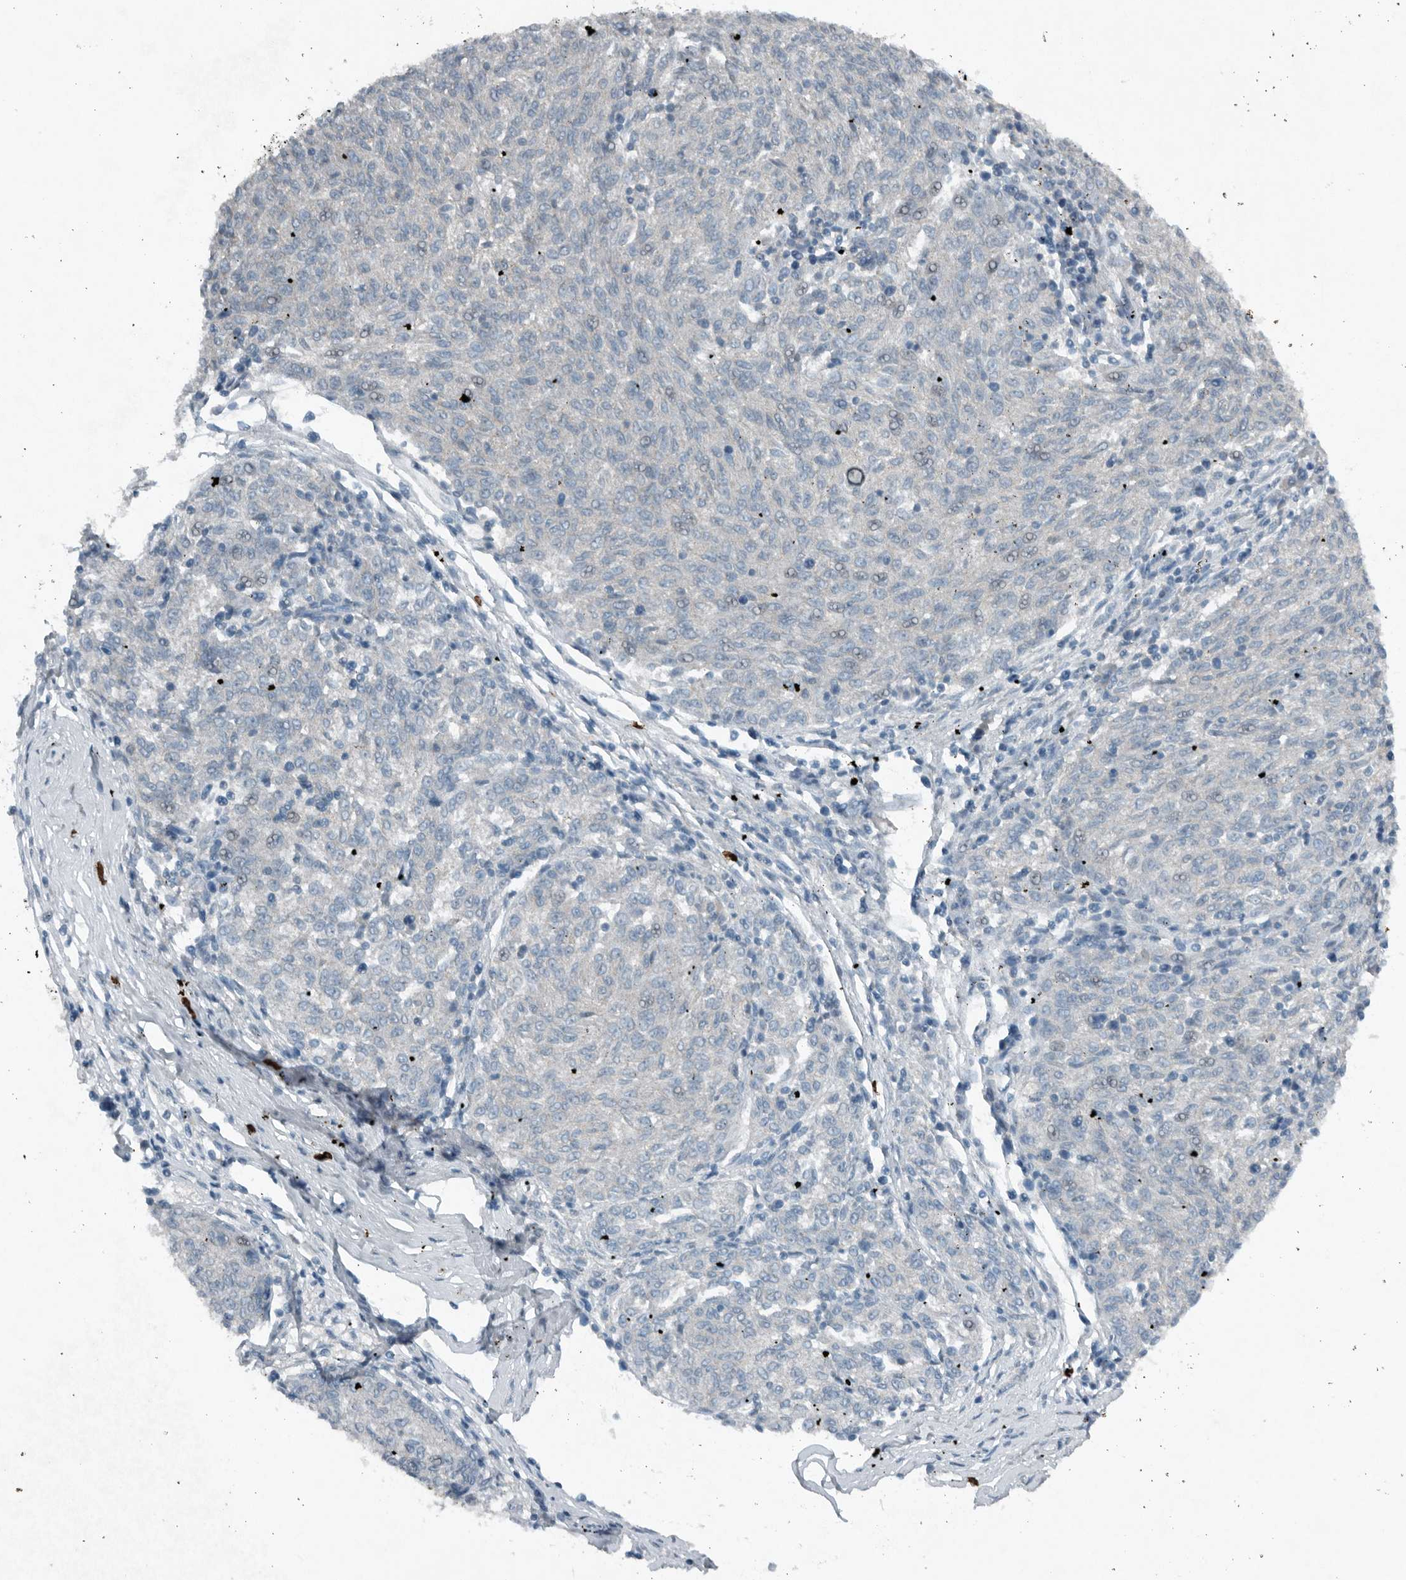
{"staining": {"intensity": "negative", "quantity": "none", "location": "none"}, "tissue": "melanoma", "cell_type": "Tumor cells", "image_type": "cancer", "snomed": [{"axis": "morphology", "description": "Malignant melanoma, NOS"}, {"axis": "topography", "description": "Skin"}], "caption": "IHC of human melanoma demonstrates no expression in tumor cells.", "gene": "IL20", "patient": {"sex": "female", "age": 72}}